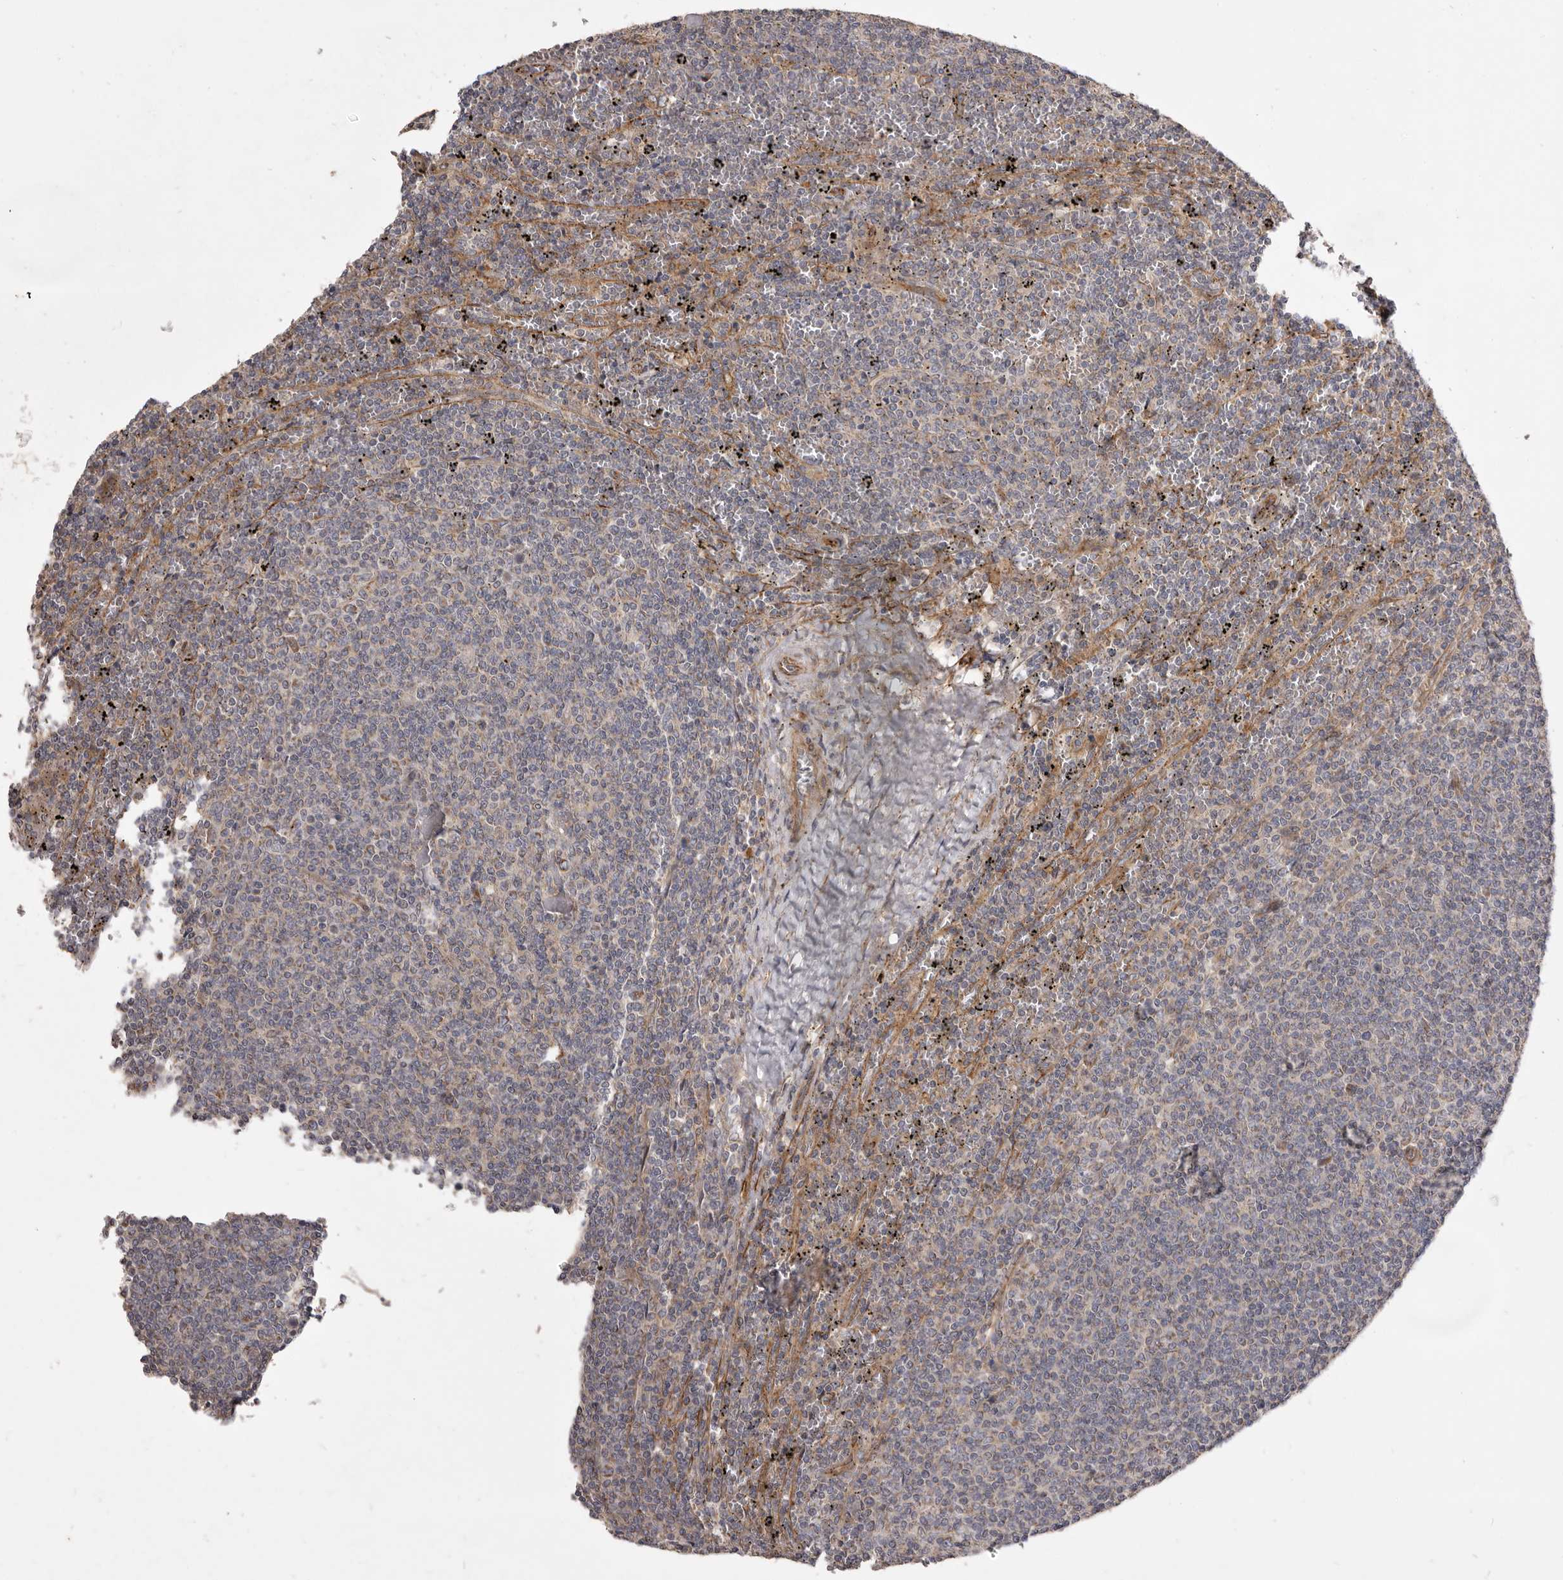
{"staining": {"intensity": "negative", "quantity": "none", "location": "none"}, "tissue": "lymphoma", "cell_type": "Tumor cells", "image_type": "cancer", "snomed": [{"axis": "morphology", "description": "Malignant lymphoma, non-Hodgkin's type, Low grade"}, {"axis": "topography", "description": "Spleen"}], "caption": "Immunohistochemical staining of human lymphoma displays no significant staining in tumor cells. The staining was performed using DAB to visualize the protein expression in brown, while the nuclei were stained in blue with hematoxylin (Magnification: 20x).", "gene": "VPS45", "patient": {"sex": "female", "age": 50}}